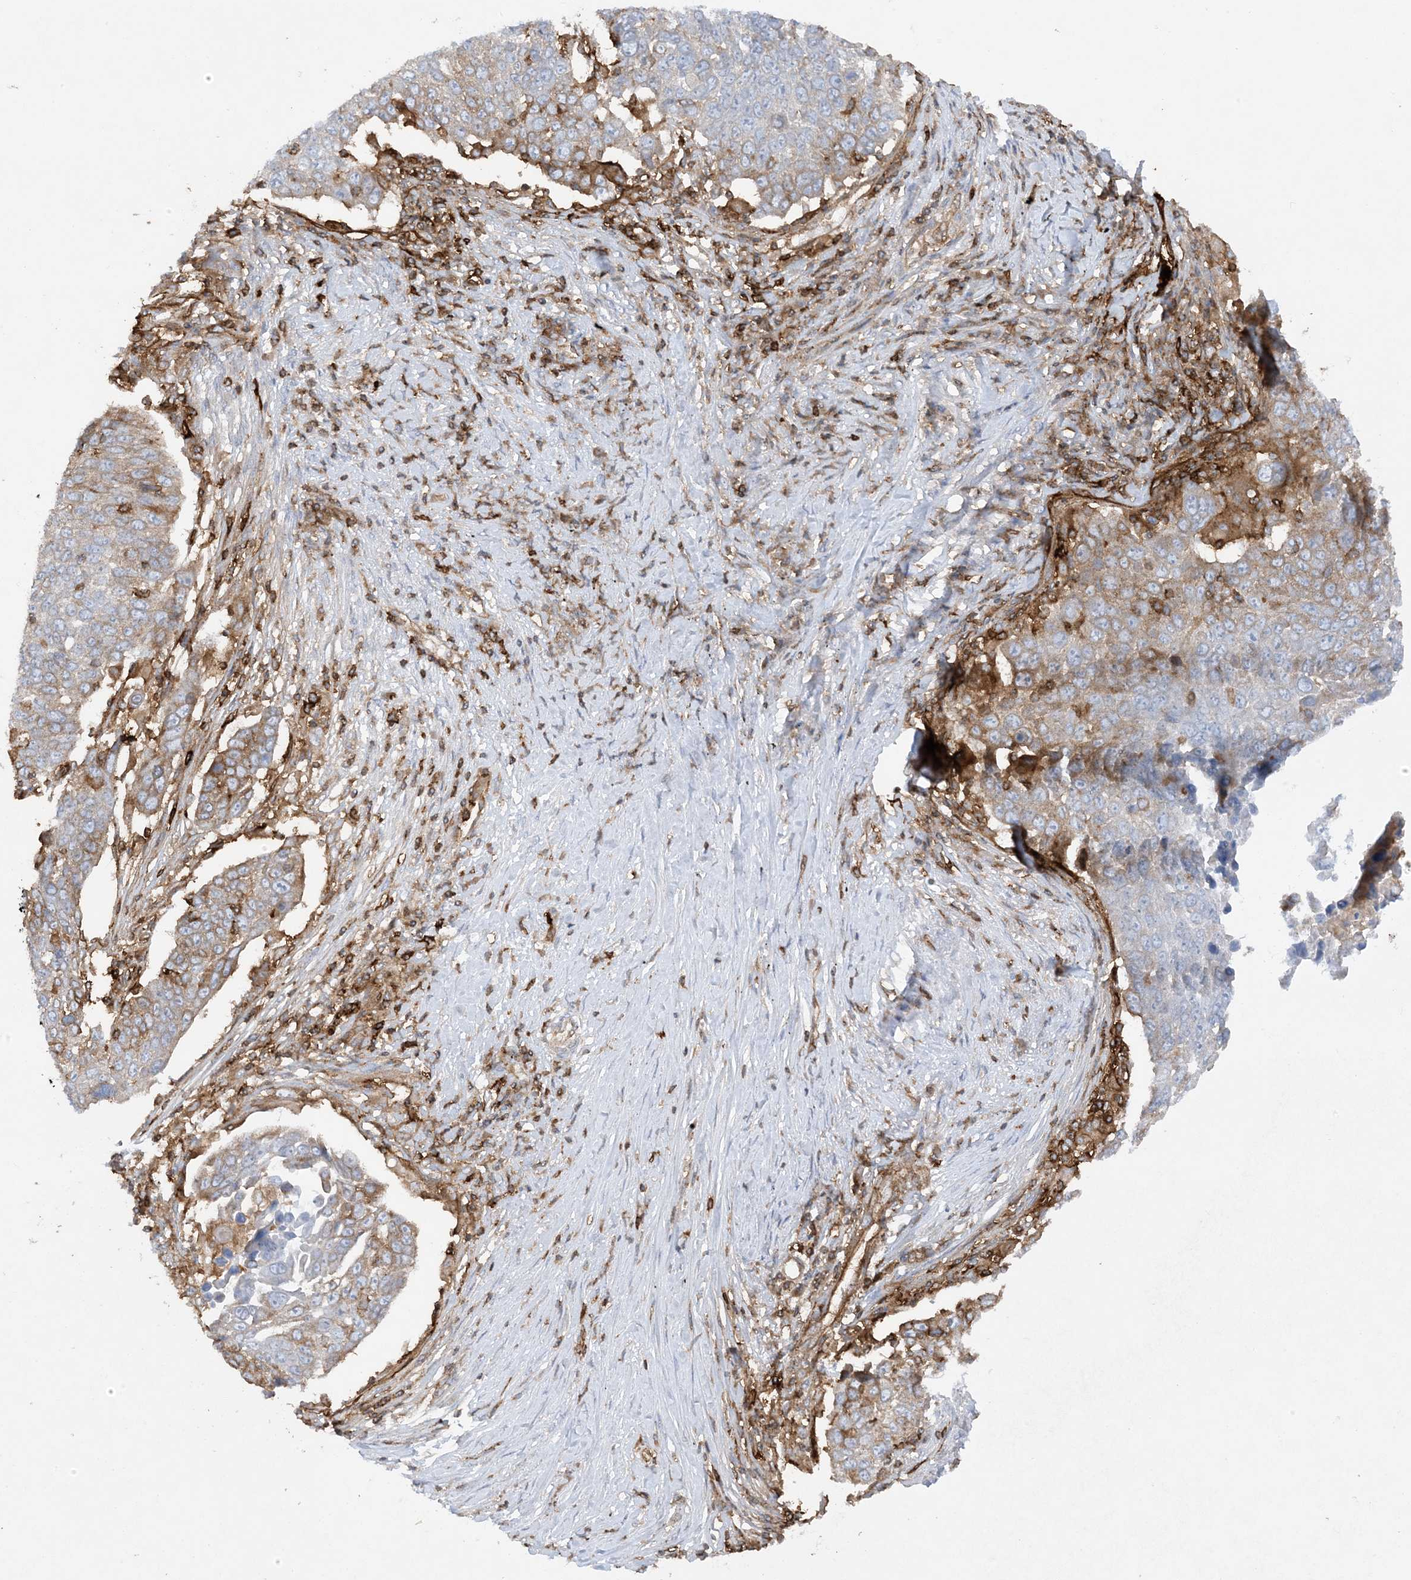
{"staining": {"intensity": "moderate", "quantity": "<25%", "location": "cytoplasmic/membranous"}, "tissue": "lung cancer", "cell_type": "Tumor cells", "image_type": "cancer", "snomed": [{"axis": "morphology", "description": "Squamous cell carcinoma, NOS"}, {"axis": "topography", "description": "Lung"}], "caption": "This is an image of immunohistochemistry (IHC) staining of lung cancer, which shows moderate positivity in the cytoplasmic/membranous of tumor cells.", "gene": "HLA-E", "patient": {"sex": "male", "age": 66}}